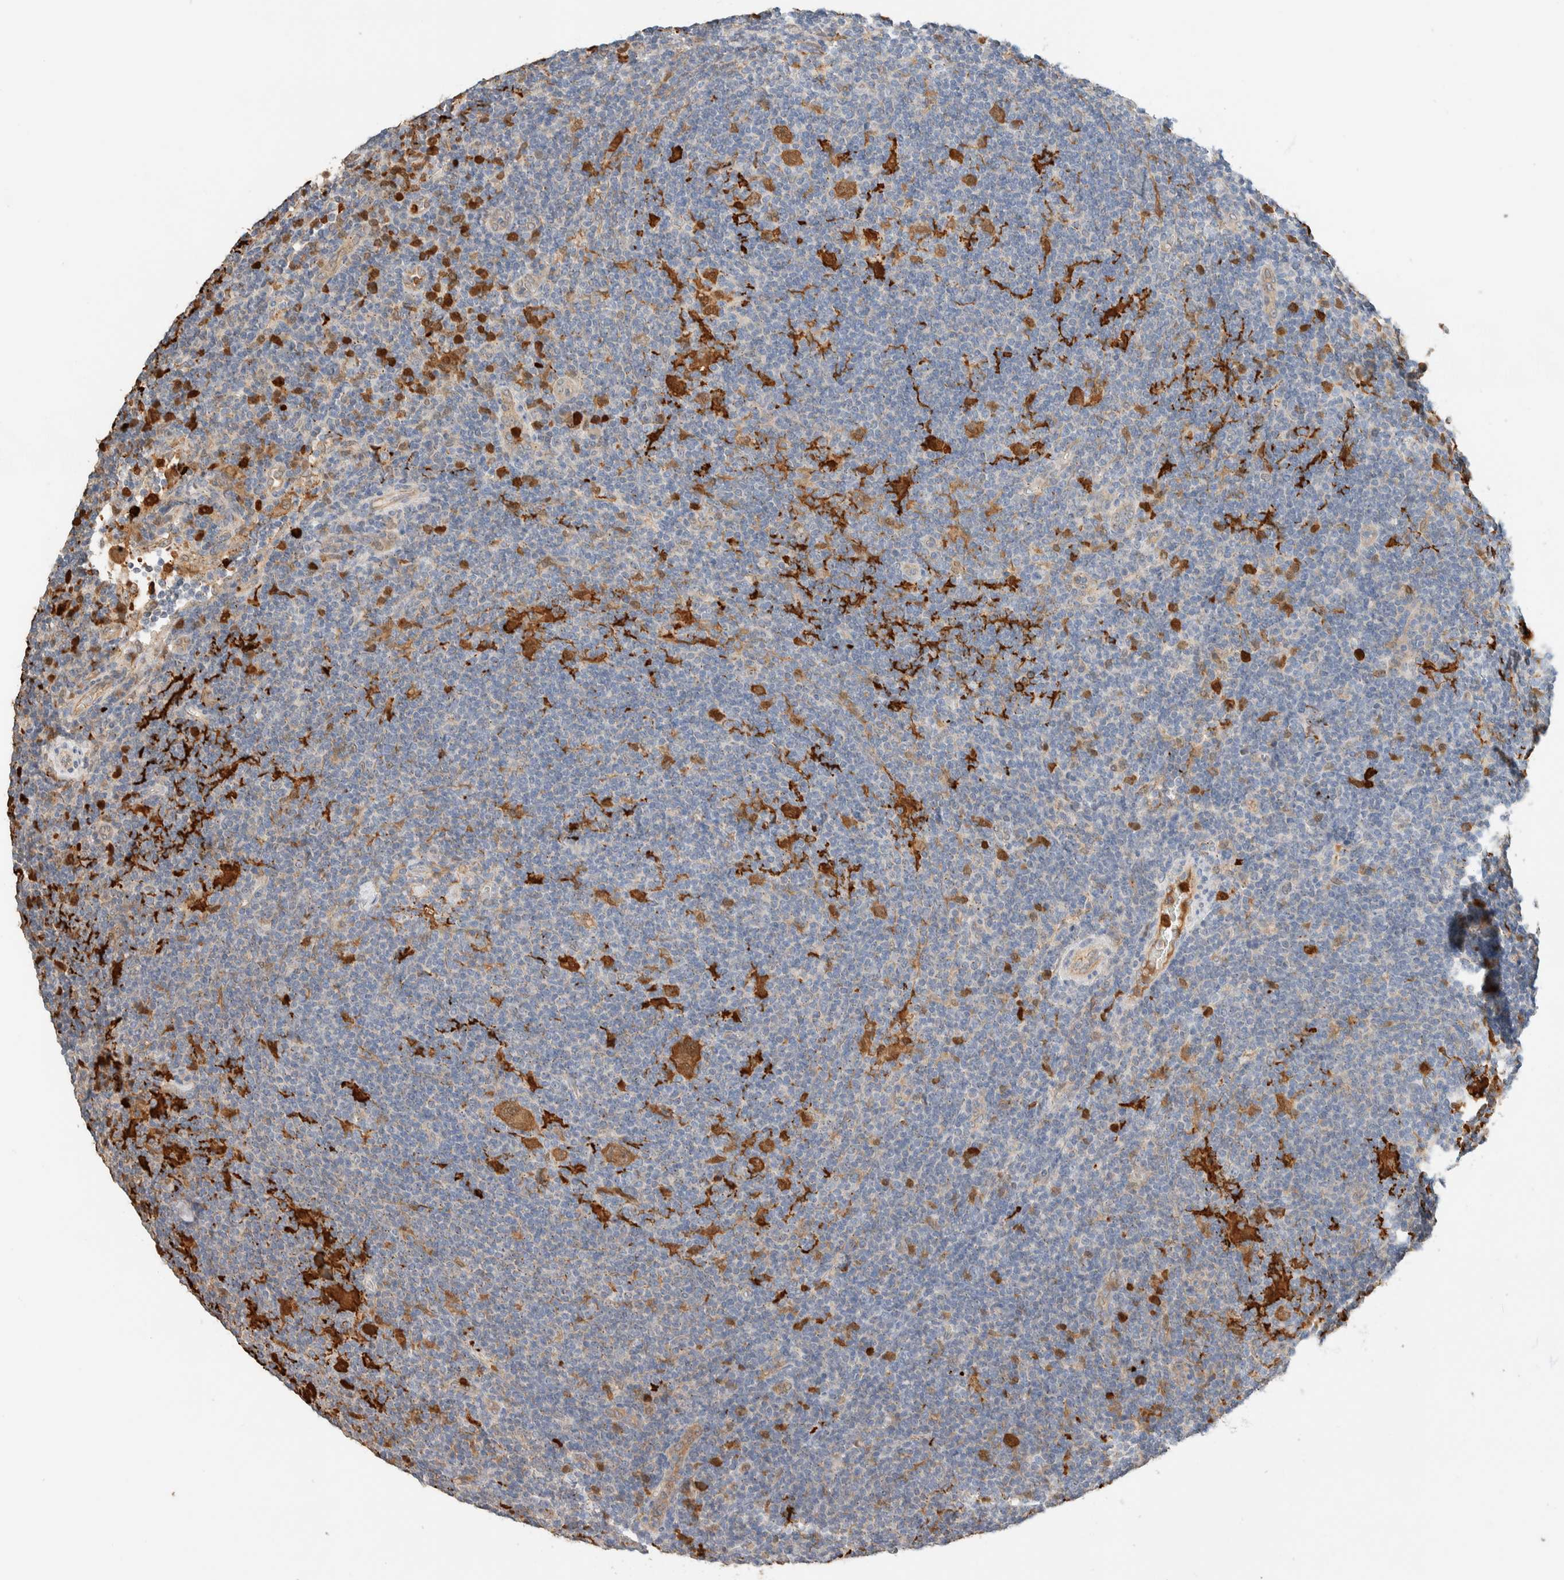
{"staining": {"intensity": "moderate", "quantity": ">75%", "location": "cytoplasmic/membranous"}, "tissue": "lymphoma", "cell_type": "Tumor cells", "image_type": "cancer", "snomed": [{"axis": "morphology", "description": "Hodgkin's disease, NOS"}, {"axis": "topography", "description": "Lymph node"}], "caption": "Hodgkin's disease stained for a protein demonstrates moderate cytoplasmic/membranous positivity in tumor cells.", "gene": "SETD4", "patient": {"sex": "female", "age": 57}}